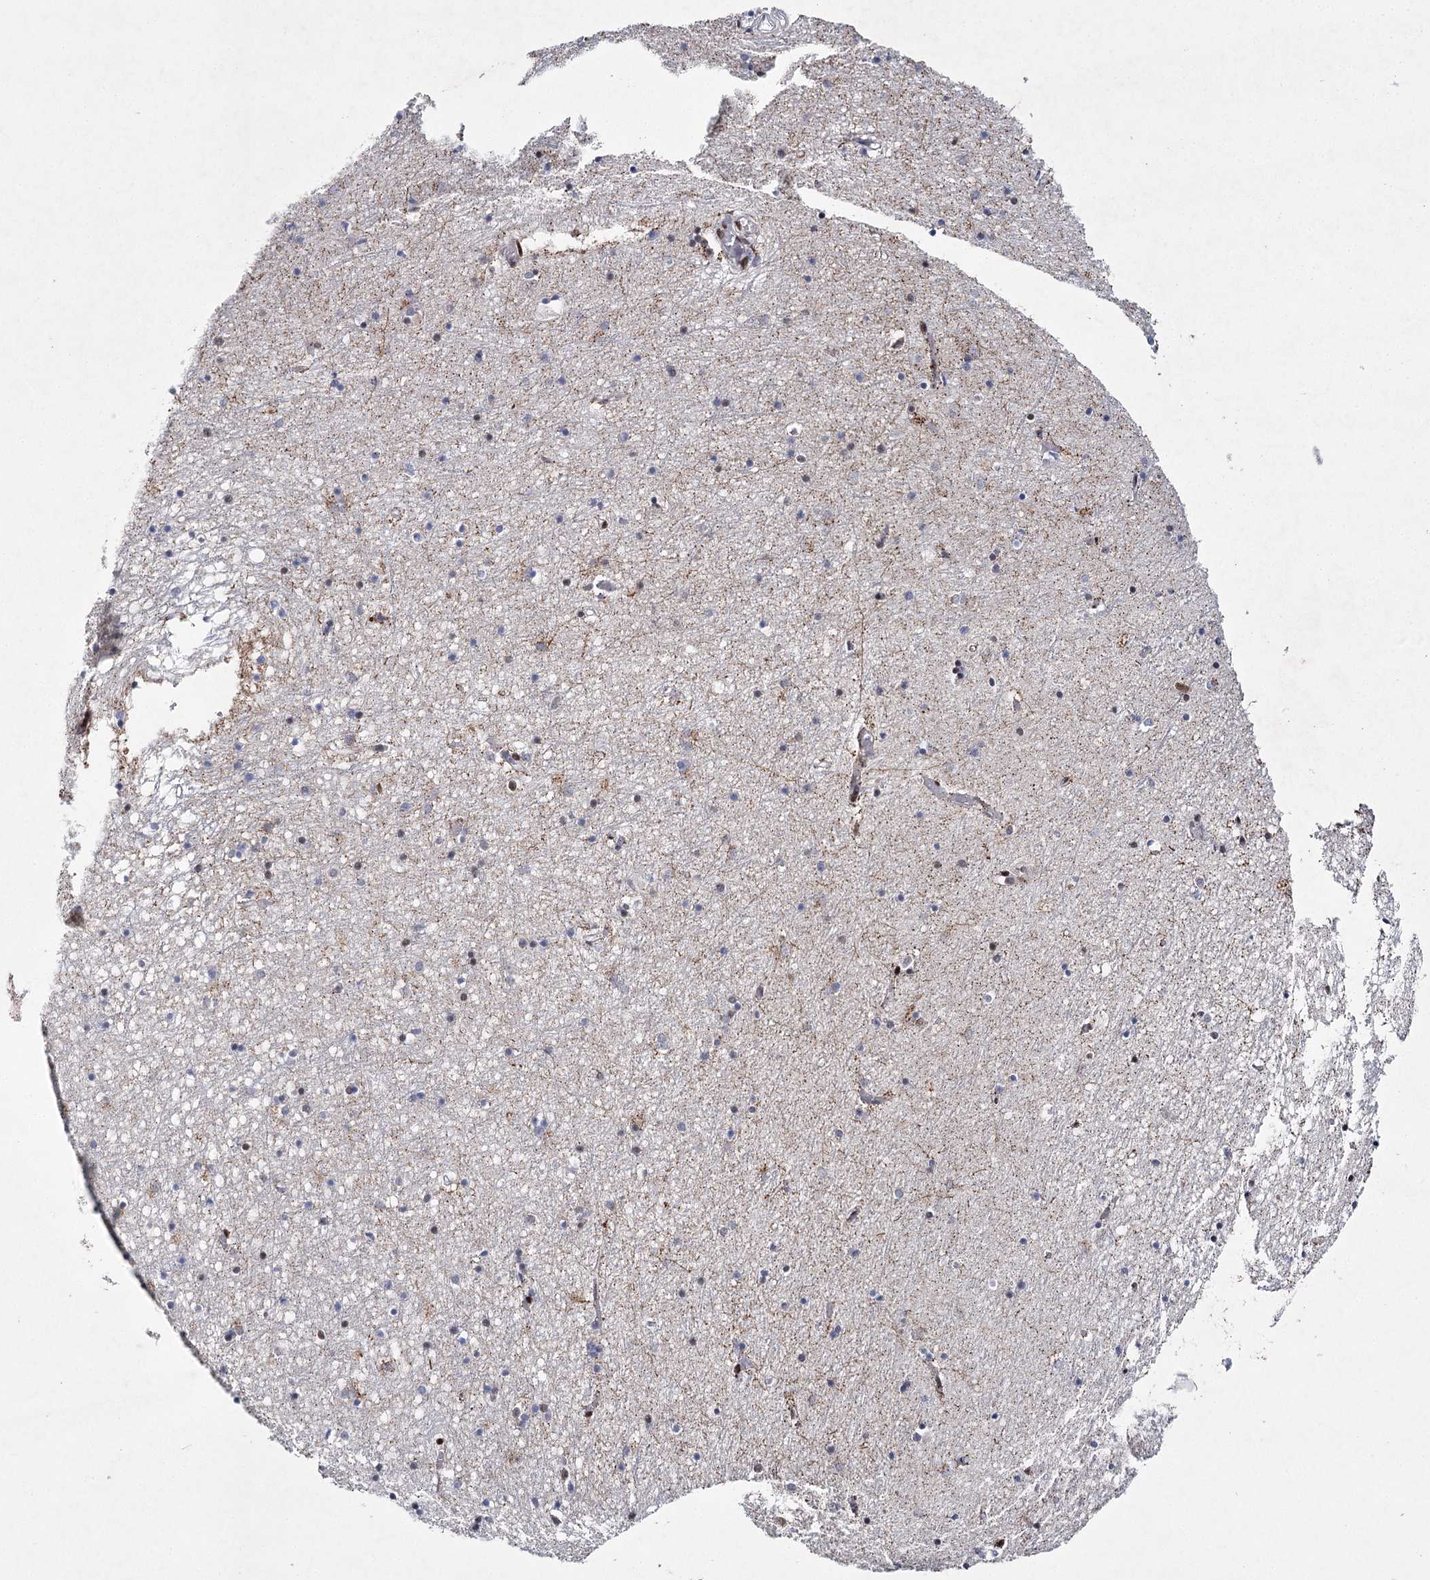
{"staining": {"intensity": "moderate", "quantity": "<25%", "location": "nuclear"}, "tissue": "hippocampus", "cell_type": "Glial cells", "image_type": "normal", "snomed": [{"axis": "morphology", "description": "Normal tissue, NOS"}, {"axis": "topography", "description": "Hippocampus"}], "caption": "Protein staining displays moderate nuclear positivity in about <25% of glial cells in normal hippocampus. (DAB IHC, brown staining for protein, blue staining for nuclei).", "gene": "SCAF8", "patient": {"sex": "male", "age": 70}}